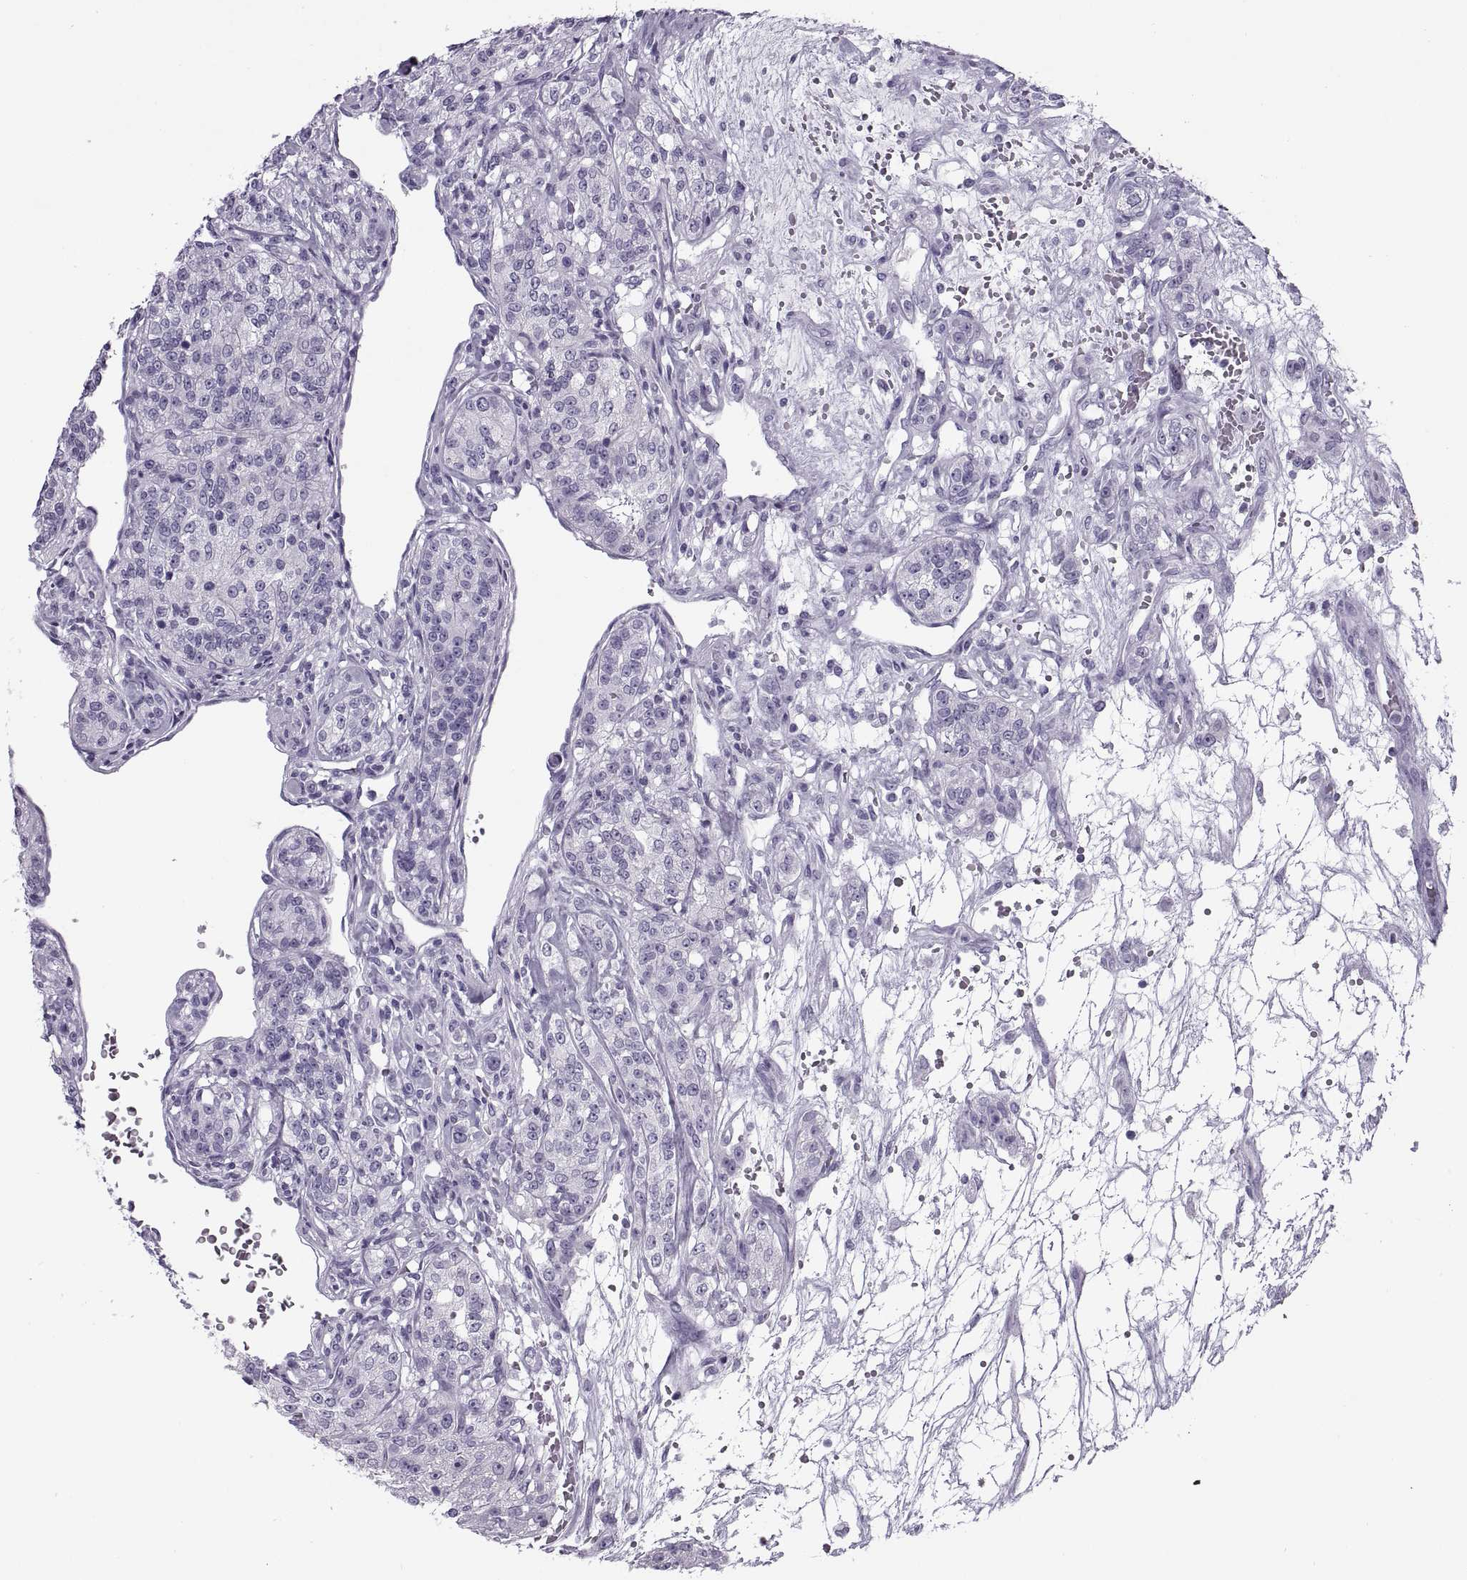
{"staining": {"intensity": "negative", "quantity": "none", "location": "none"}, "tissue": "renal cancer", "cell_type": "Tumor cells", "image_type": "cancer", "snomed": [{"axis": "morphology", "description": "Adenocarcinoma, NOS"}, {"axis": "topography", "description": "Kidney"}], "caption": "Protein analysis of renal cancer exhibits no significant expression in tumor cells.", "gene": "RLBP1", "patient": {"sex": "female", "age": 63}}